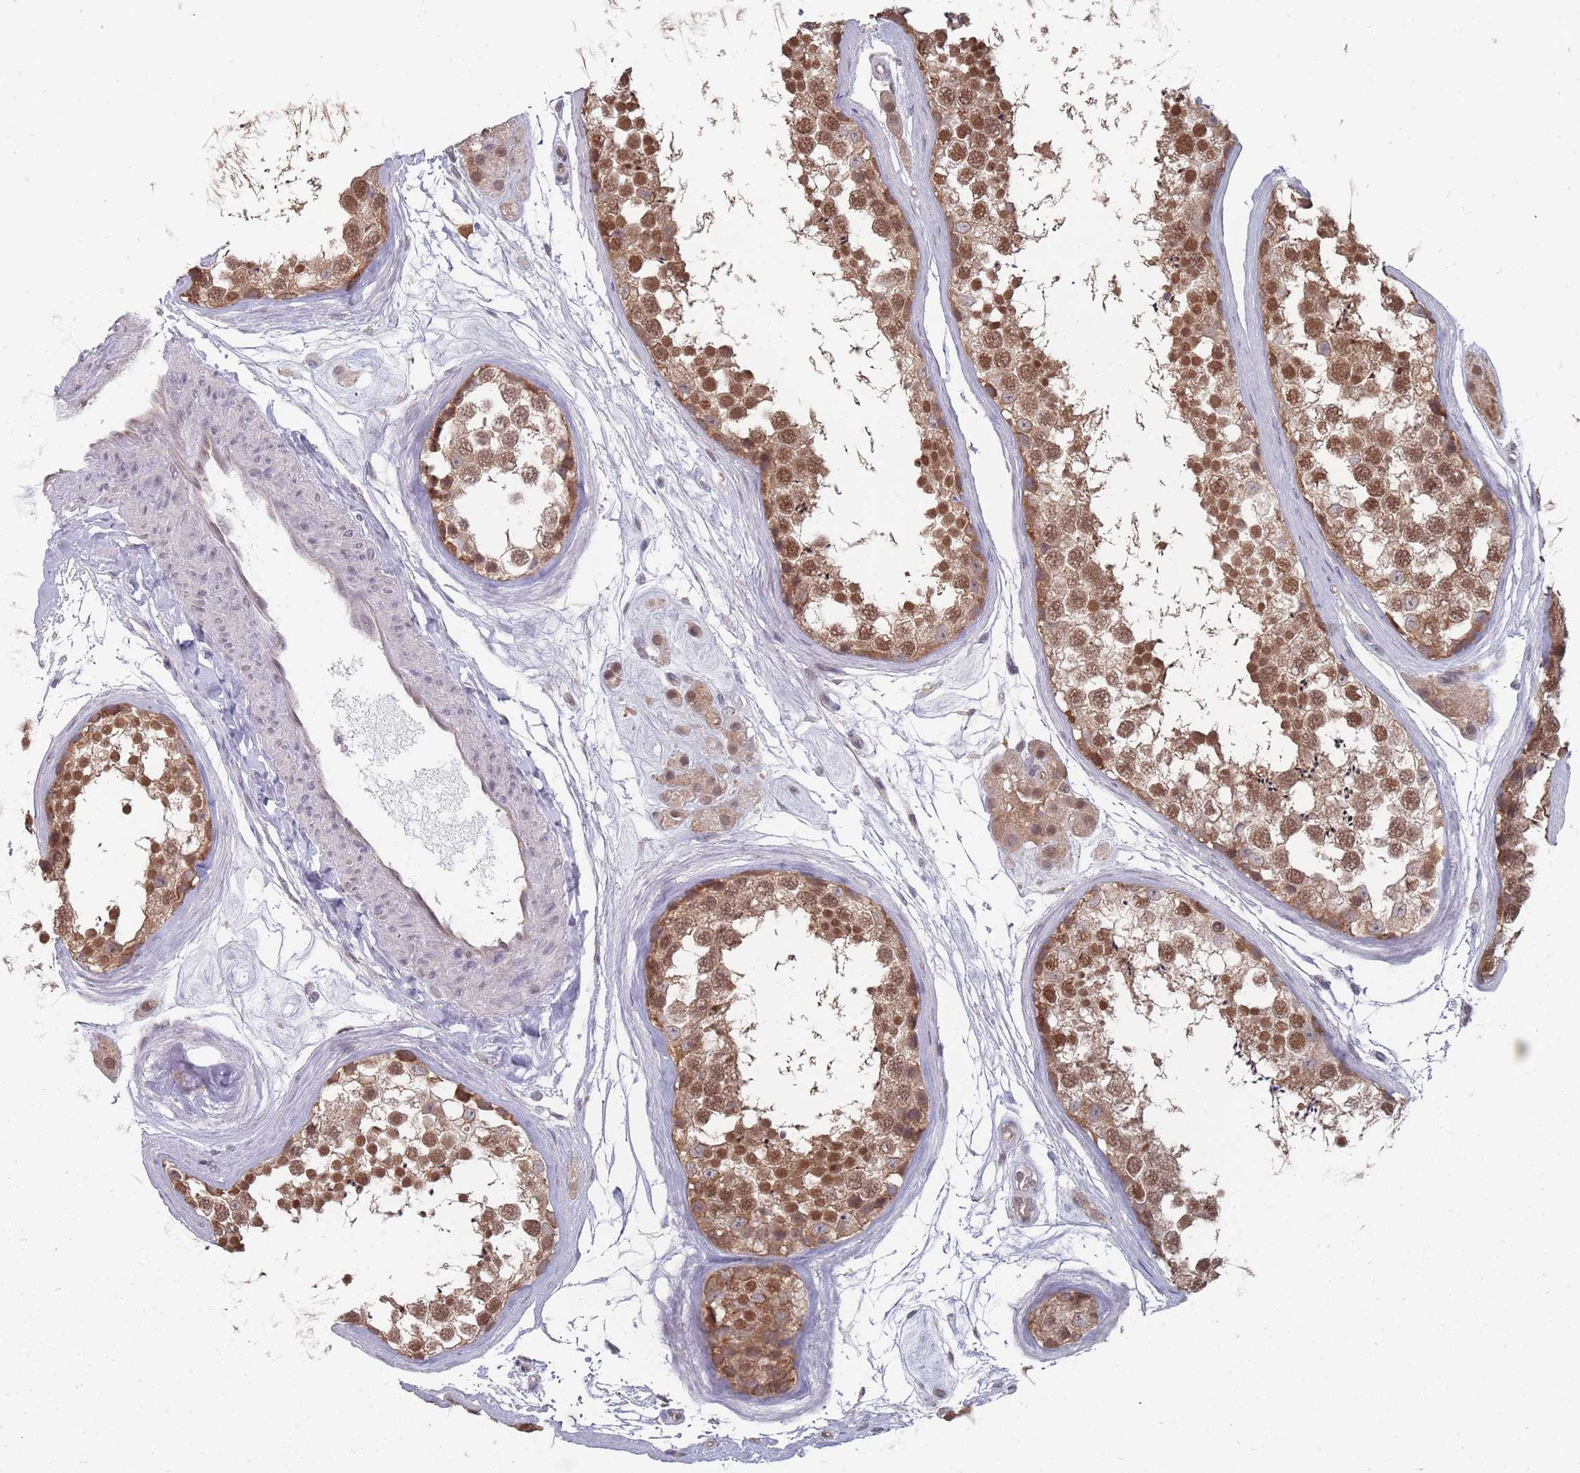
{"staining": {"intensity": "moderate", "quantity": ">75%", "location": "cytoplasmic/membranous,nuclear"}, "tissue": "testis", "cell_type": "Cells in seminiferous ducts", "image_type": "normal", "snomed": [{"axis": "morphology", "description": "Normal tissue, NOS"}, {"axis": "topography", "description": "Testis"}], "caption": "A medium amount of moderate cytoplasmic/membranous,nuclear staining is appreciated in approximately >75% of cells in seminiferous ducts in normal testis. The protein is stained brown, and the nuclei are stained in blue (DAB (3,3'-diaminobenzidine) IHC with brightfield microscopy, high magnification).", "gene": "NKD1", "patient": {"sex": "male", "age": 56}}